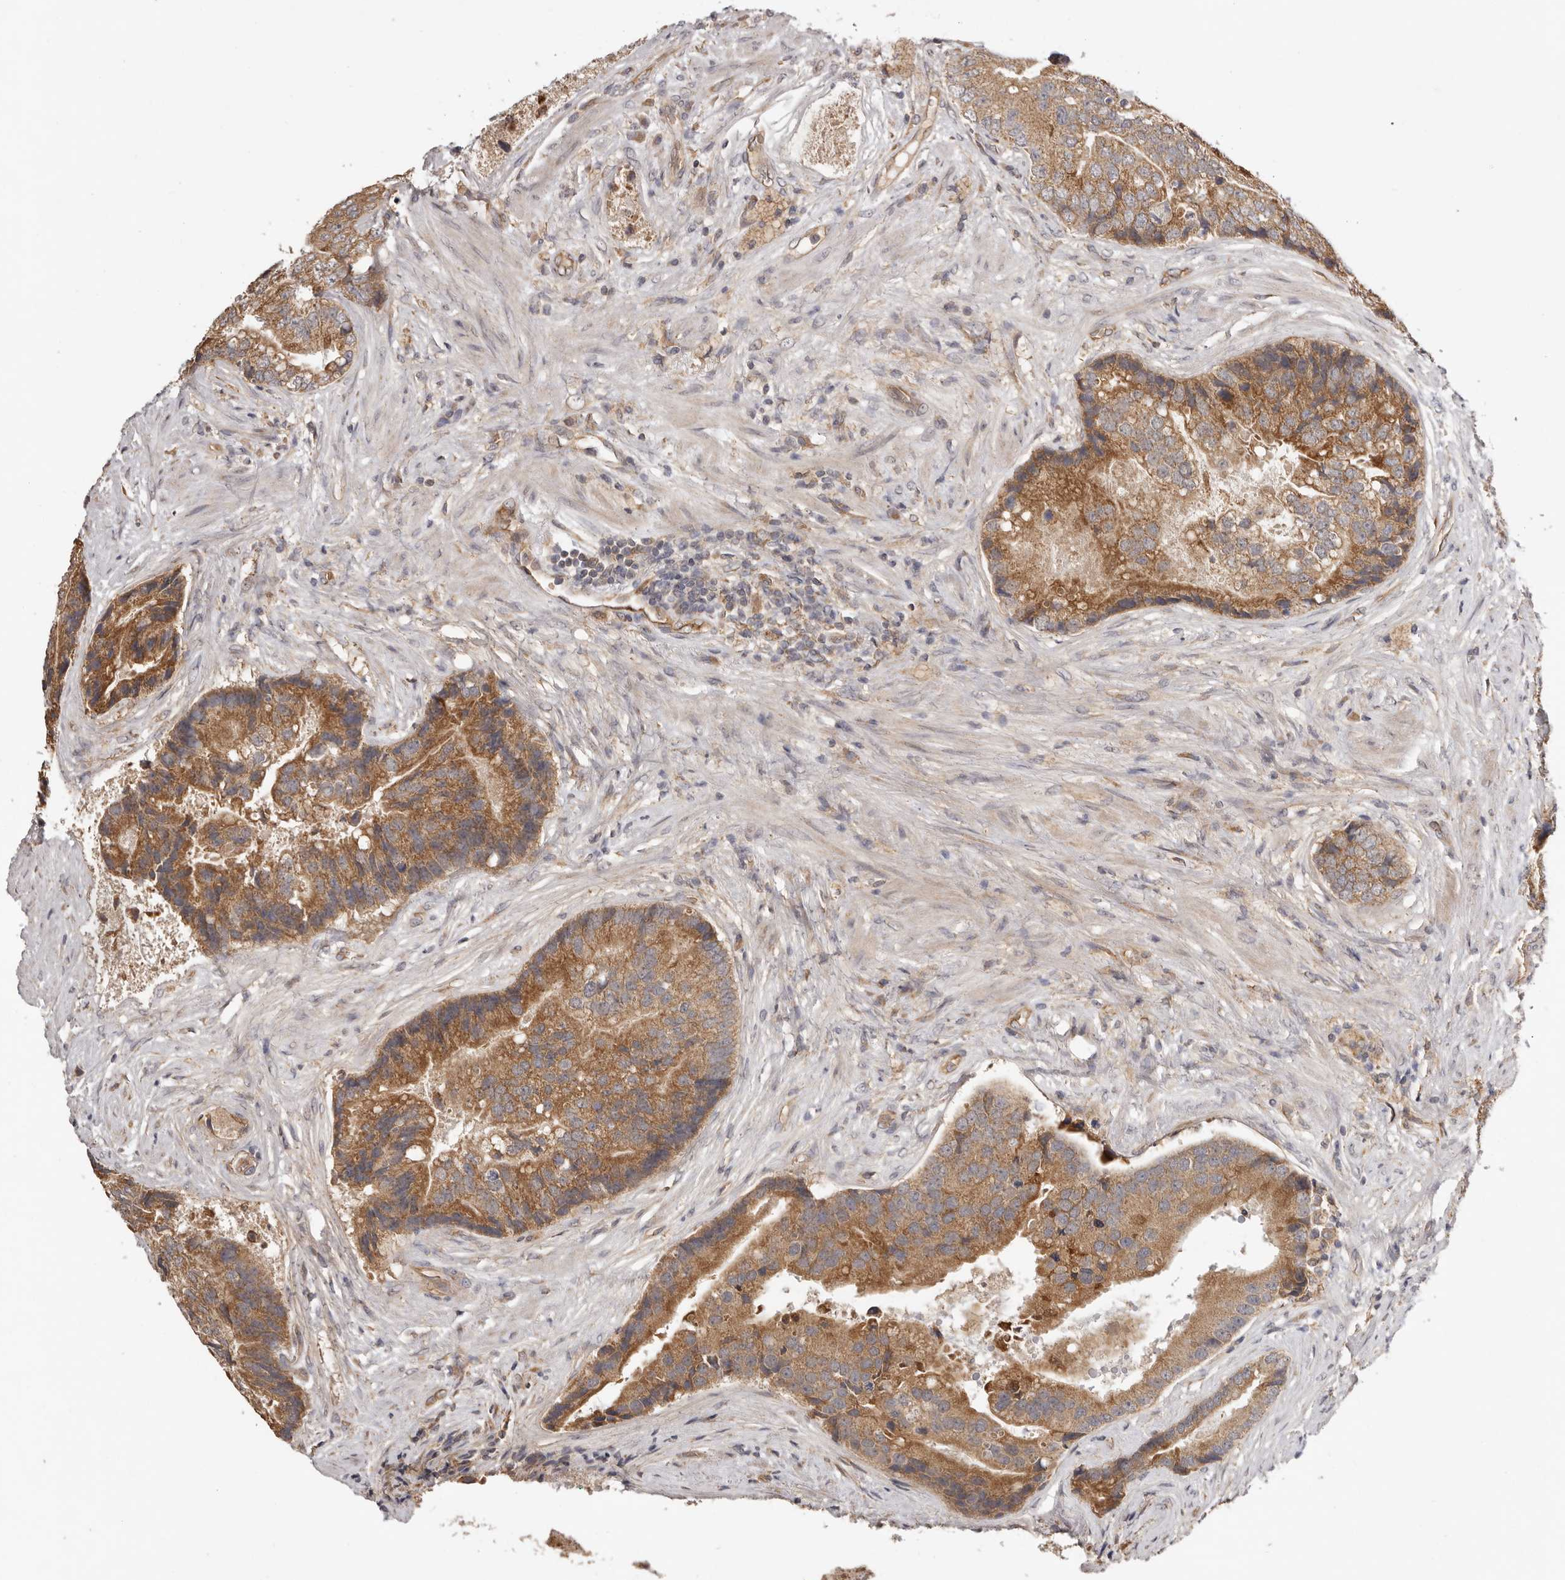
{"staining": {"intensity": "moderate", "quantity": ">75%", "location": "cytoplasmic/membranous"}, "tissue": "prostate cancer", "cell_type": "Tumor cells", "image_type": "cancer", "snomed": [{"axis": "morphology", "description": "Adenocarcinoma, High grade"}, {"axis": "topography", "description": "Prostate"}], "caption": "Moderate cytoplasmic/membranous staining for a protein is present in about >75% of tumor cells of prostate high-grade adenocarcinoma using IHC.", "gene": "UBR2", "patient": {"sex": "male", "age": 70}}